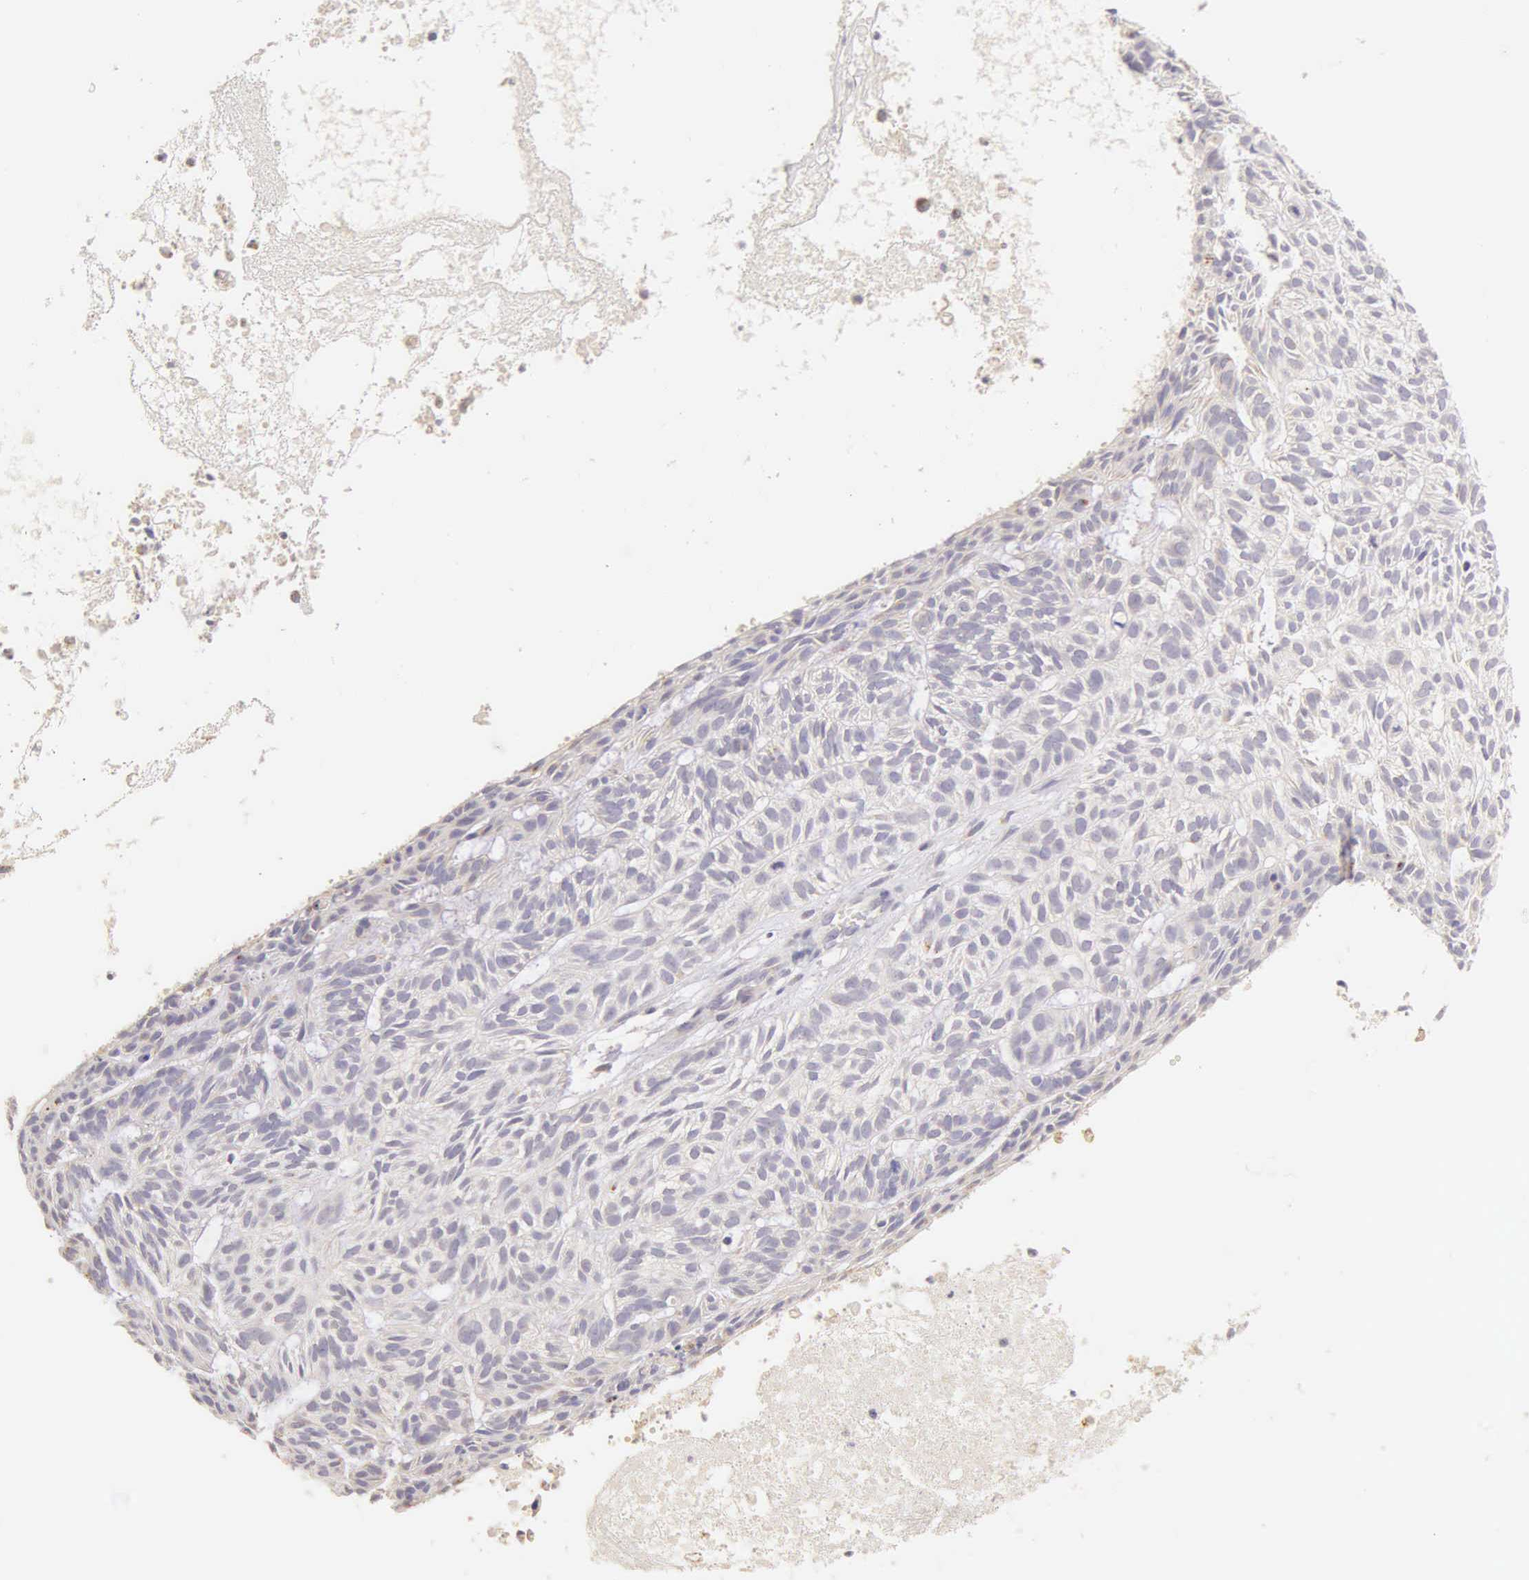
{"staining": {"intensity": "weak", "quantity": "25%-75%", "location": "cytoplasmic/membranous"}, "tissue": "skin cancer", "cell_type": "Tumor cells", "image_type": "cancer", "snomed": [{"axis": "morphology", "description": "Basal cell carcinoma"}, {"axis": "topography", "description": "Skin"}], "caption": "This is an image of IHC staining of skin cancer, which shows weak positivity in the cytoplasmic/membranous of tumor cells.", "gene": "ESR1", "patient": {"sex": "male", "age": 75}}